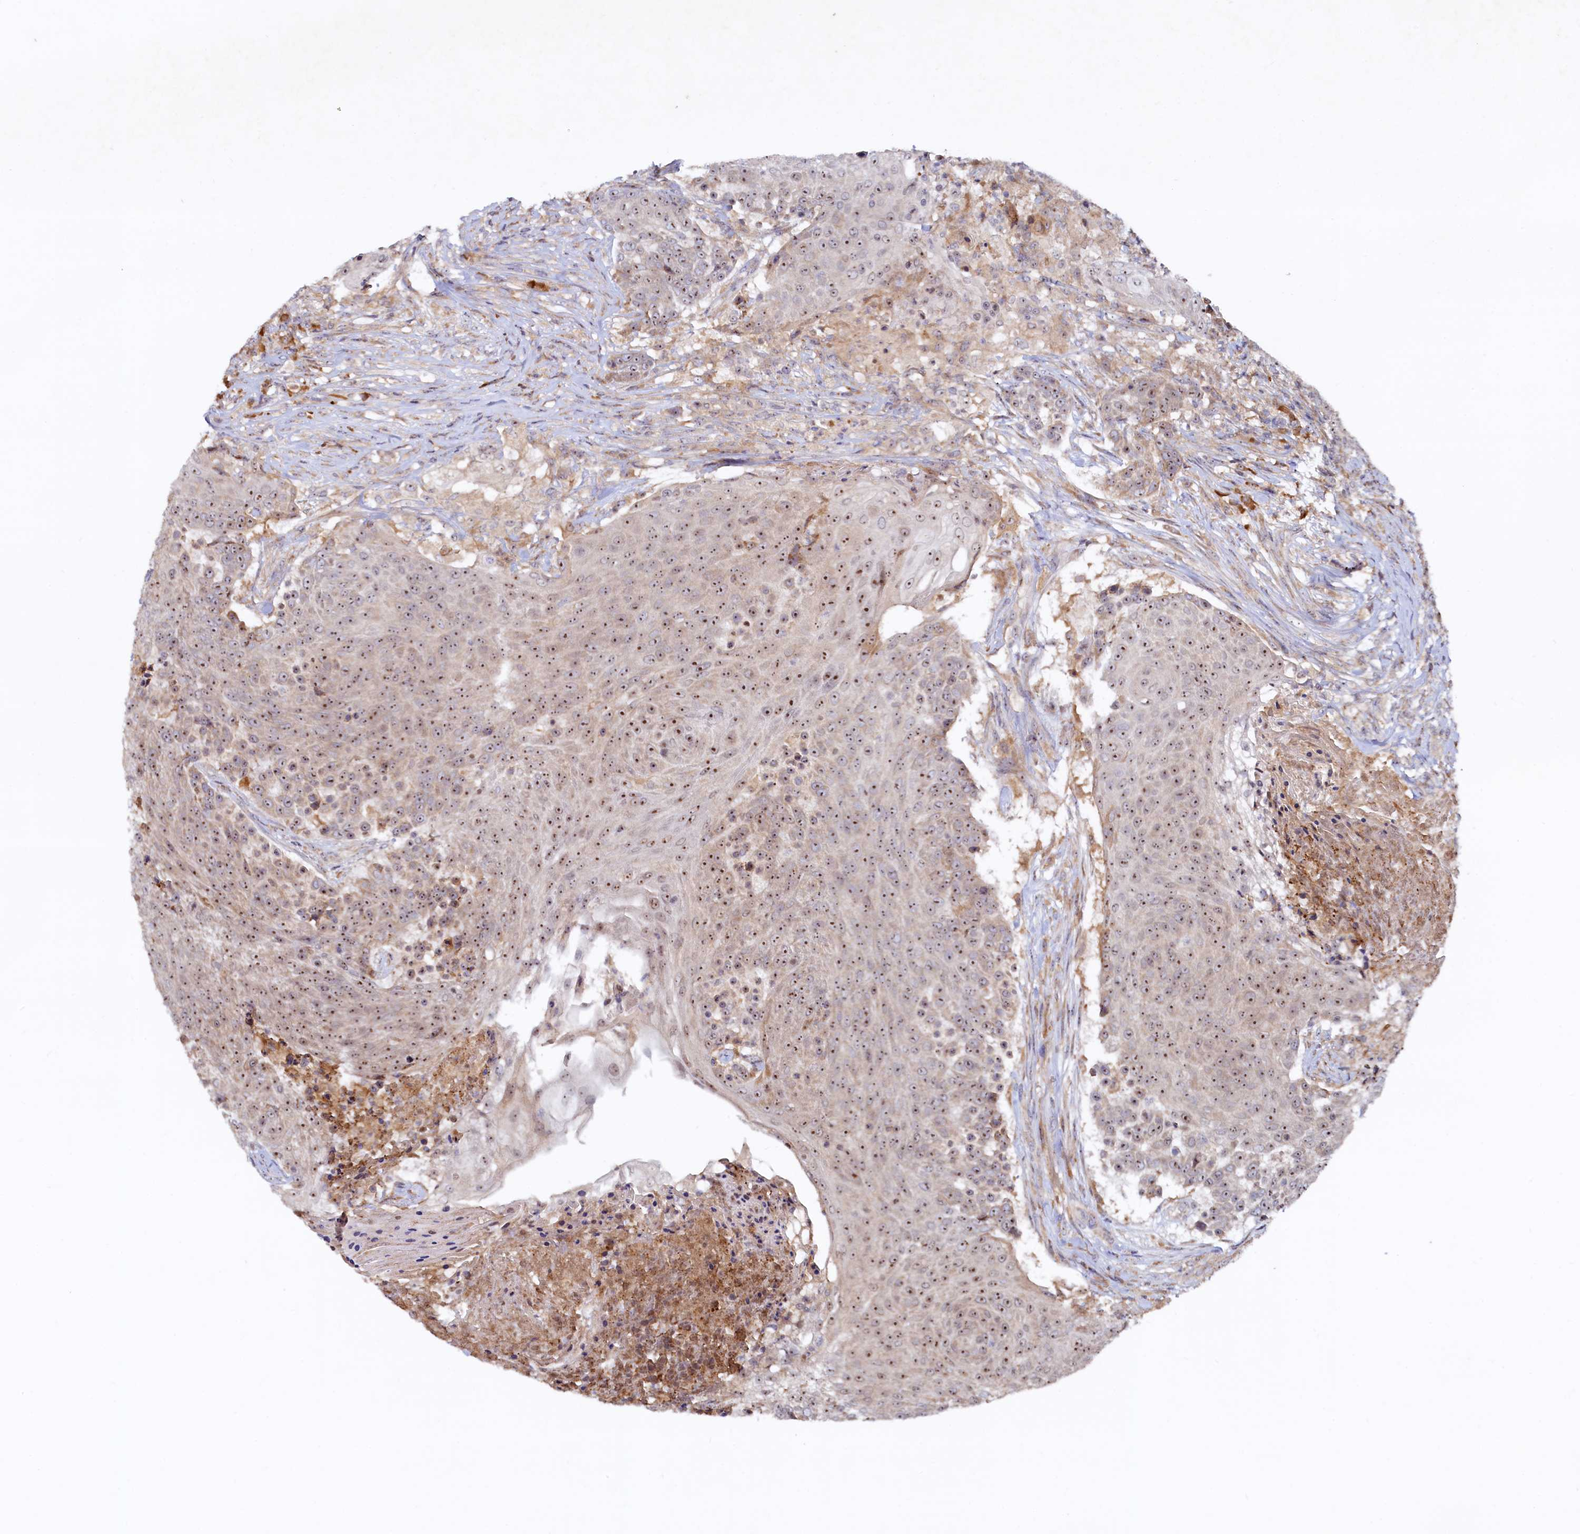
{"staining": {"intensity": "moderate", "quantity": ">75%", "location": "nuclear"}, "tissue": "urothelial cancer", "cell_type": "Tumor cells", "image_type": "cancer", "snomed": [{"axis": "morphology", "description": "Urothelial carcinoma, High grade"}, {"axis": "topography", "description": "Urinary bladder"}], "caption": "Urothelial cancer tissue demonstrates moderate nuclear staining in approximately >75% of tumor cells", "gene": "RGS7BP", "patient": {"sex": "female", "age": 63}}